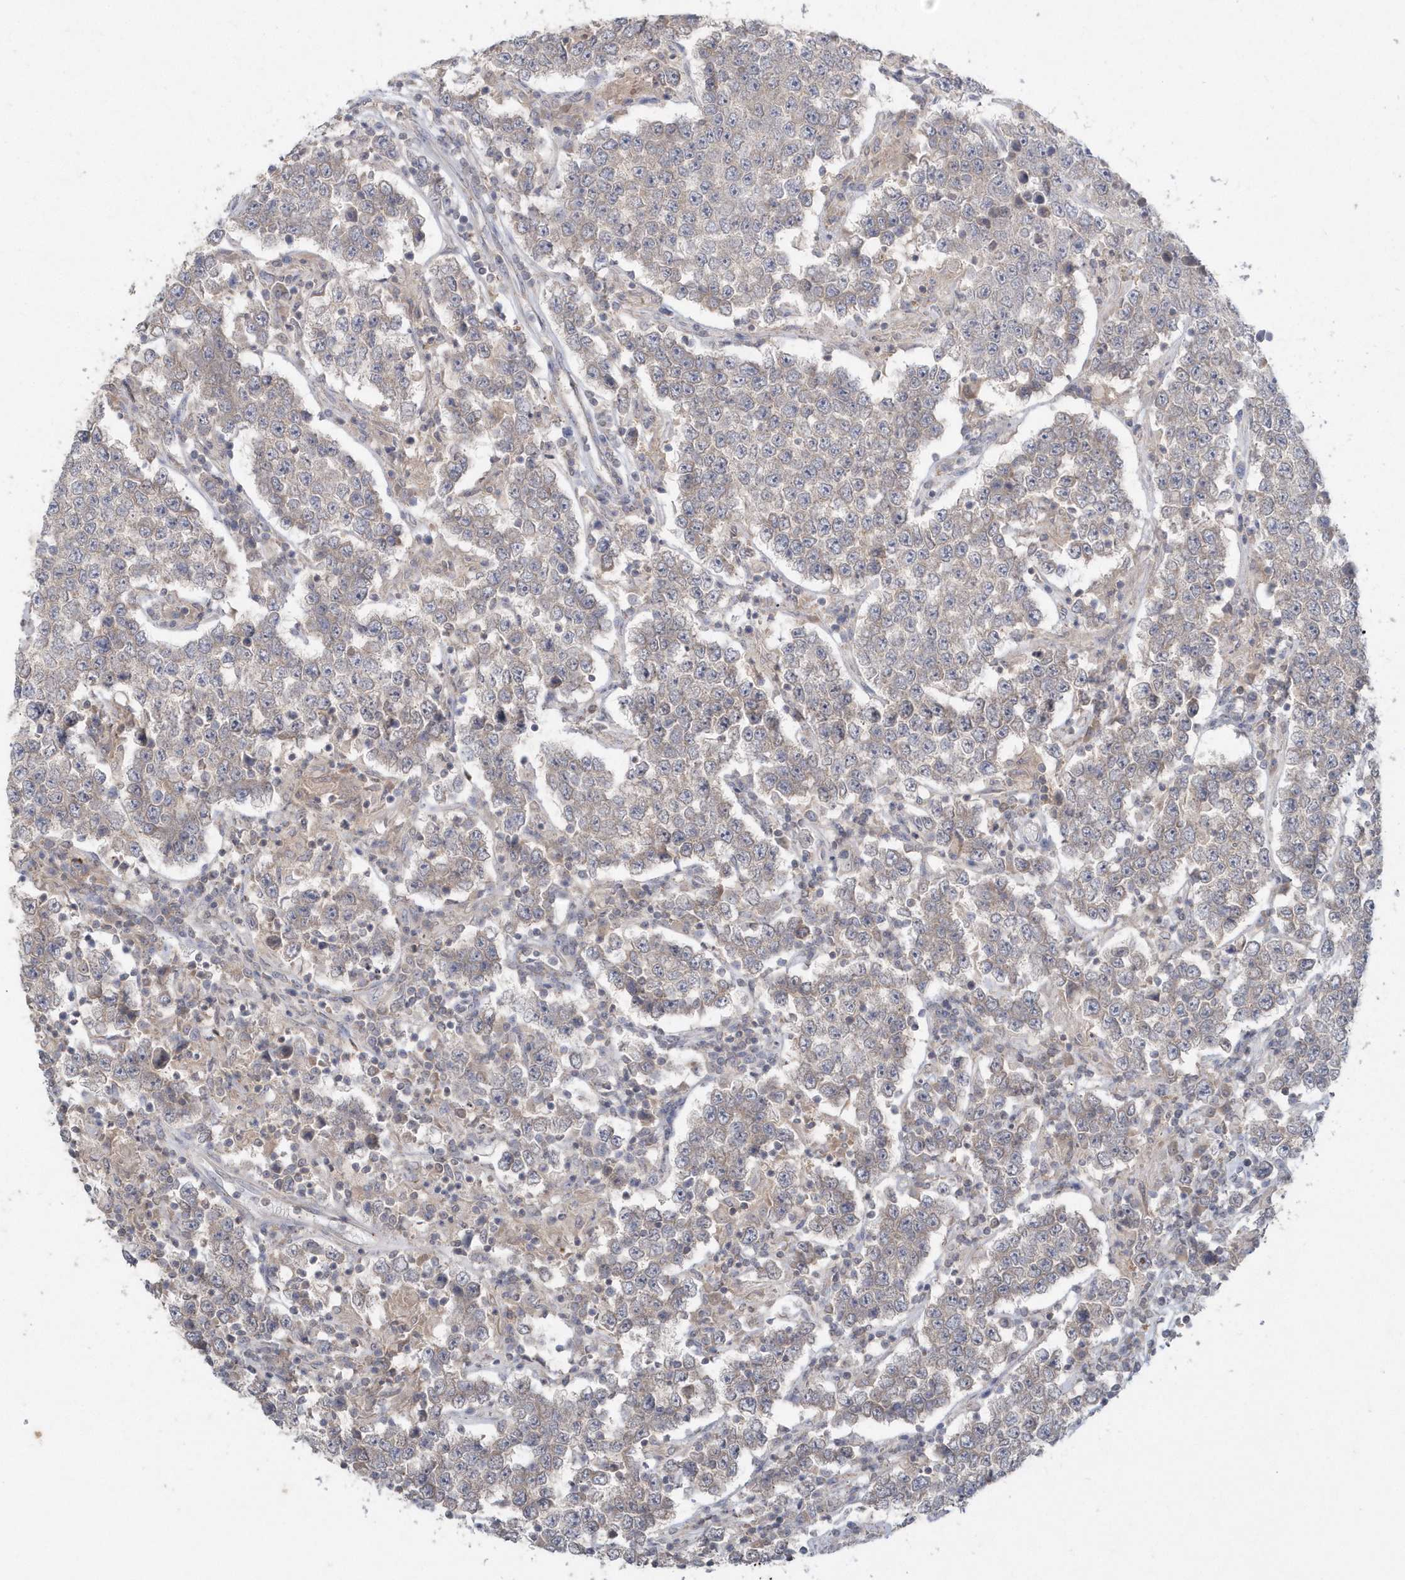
{"staining": {"intensity": "weak", "quantity": "25%-75%", "location": "cytoplasmic/membranous"}, "tissue": "testis cancer", "cell_type": "Tumor cells", "image_type": "cancer", "snomed": [{"axis": "morphology", "description": "Normal tissue, NOS"}, {"axis": "morphology", "description": "Urothelial carcinoma, High grade"}, {"axis": "morphology", "description": "Seminoma, NOS"}, {"axis": "morphology", "description": "Carcinoma, Embryonal, NOS"}, {"axis": "topography", "description": "Urinary bladder"}, {"axis": "topography", "description": "Testis"}], "caption": "Immunohistochemistry (DAB (3,3'-diaminobenzidine)) staining of human testis embryonal carcinoma demonstrates weak cytoplasmic/membranous protein expression in approximately 25%-75% of tumor cells.", "gene": "AKR7A2", "patient": {"sex": "male", "age": 41}}